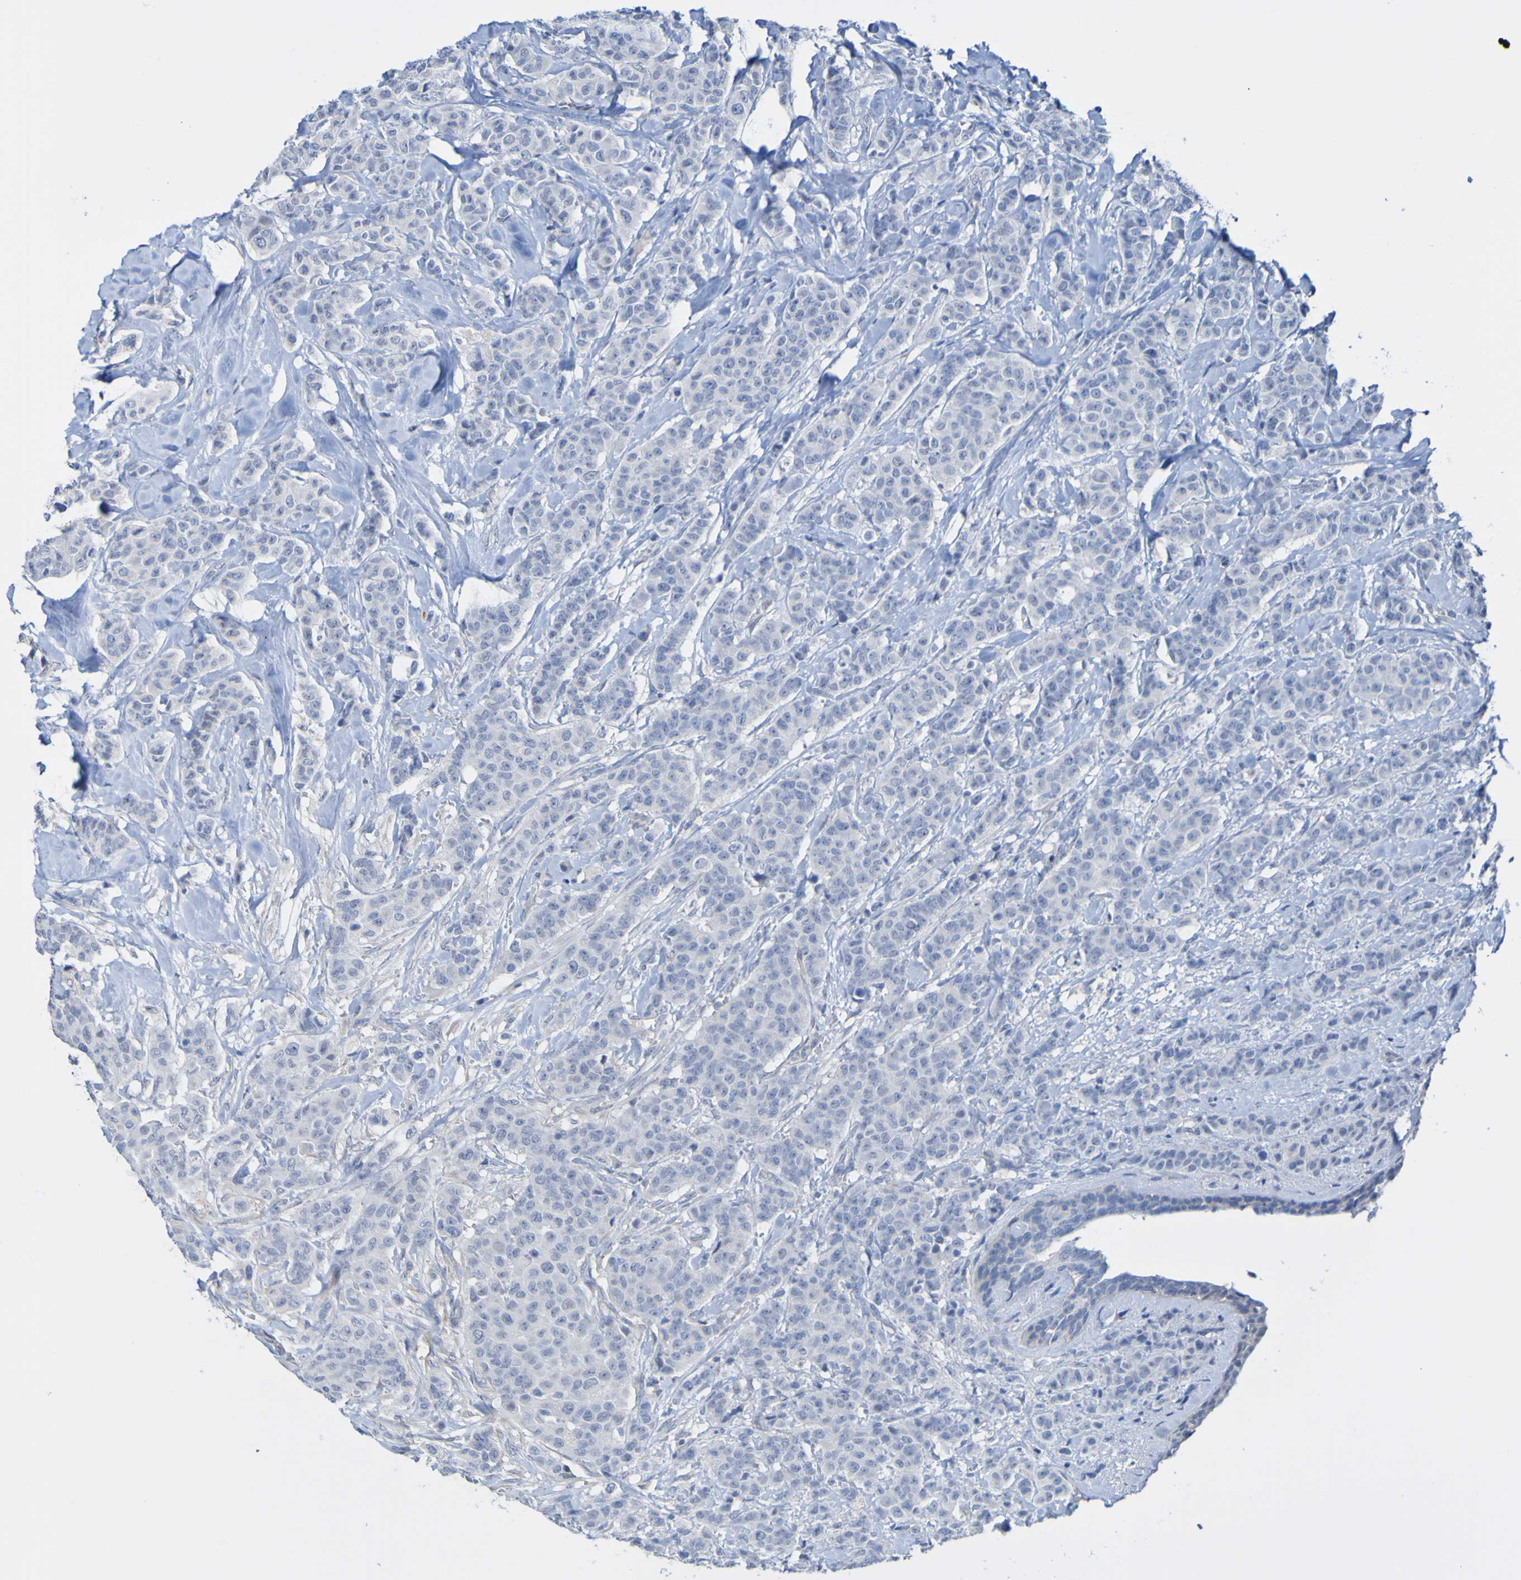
{"staining": {"intensity": "negative", "quantity": "none", "location": "none"}, "tissue": "breast cancer", "cell_type": "Tumor cells", "image_type": "cancer", "snomed": [{"axis": "morphology", "description": "Normal tissue, NOS"}, {"axis": "morphology", "description": "Duct carcinoma"}, {"axis": "topography", "description": "Breast"}], "caption": "Immunohistochemistry histopathology image of neoplastic tissue: breast cancer (infiltrating ductal carcinoma) stained with DAB (3,3'-diaminobenzidine) shows no significant protein staining in tumor cells.", "gene": "ACMSD", "patient": {"sex": "female", "age": 40}}